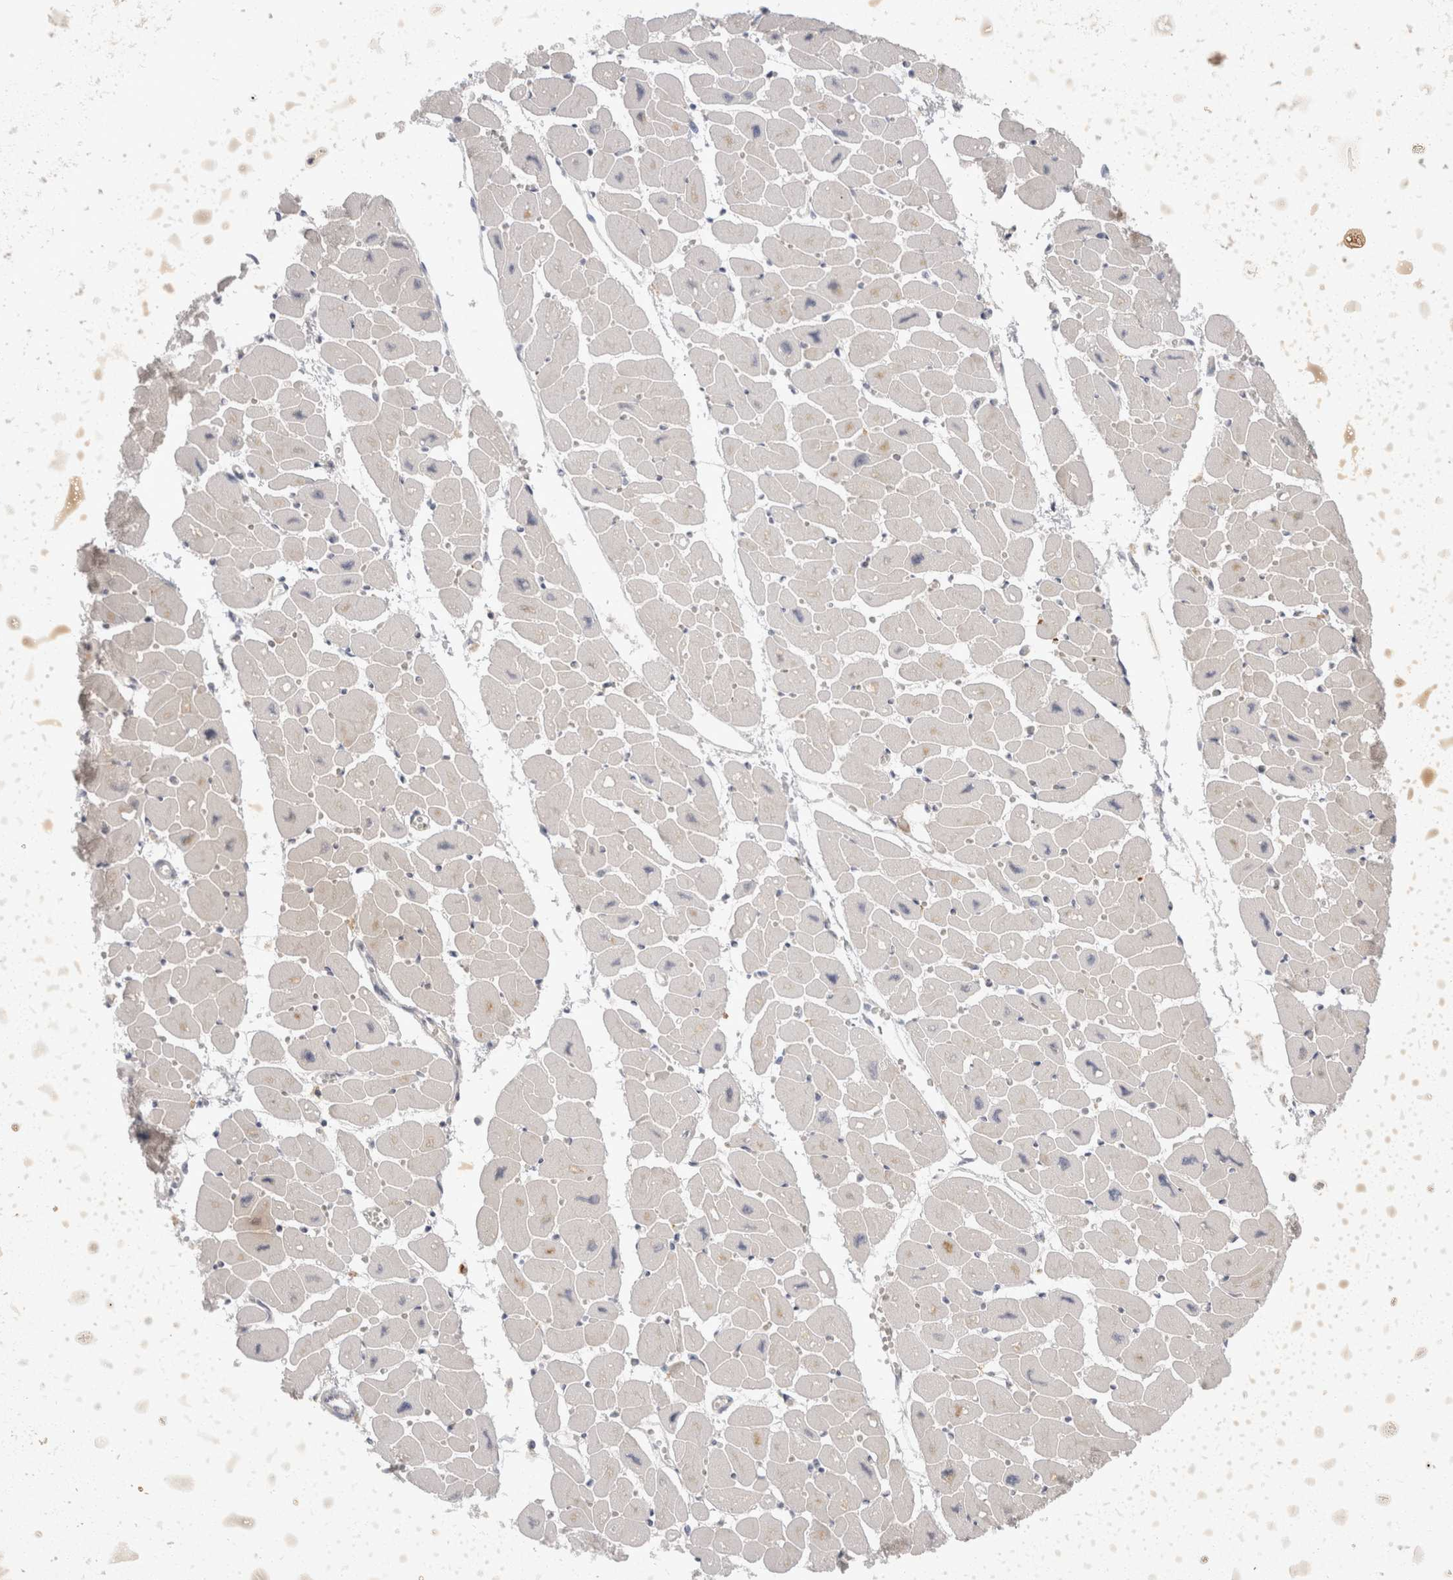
{"staining": {"intensity": "moderate", "quantity": "25%-75%", "location": "cytoplasmic/membranous"}, "tissue": "heart muscle", "cell_type": "Cardiomyocytes", "image_type": "normal", "snomed": [{"axis": "morphology", "description": "Normal tissue, NOS"}, {"axis": "topography", "description": "Heart"}], "caption": "Immunohistochemical staining of normal human heart muscle reveals 25%-75% levels of moderate cytoplasmic/membranous protein positivity in approximately 25%-75% of cardiomyocytes.", "gene": "TOM1L2", "patient": {"sex": "female", "age": 54}}